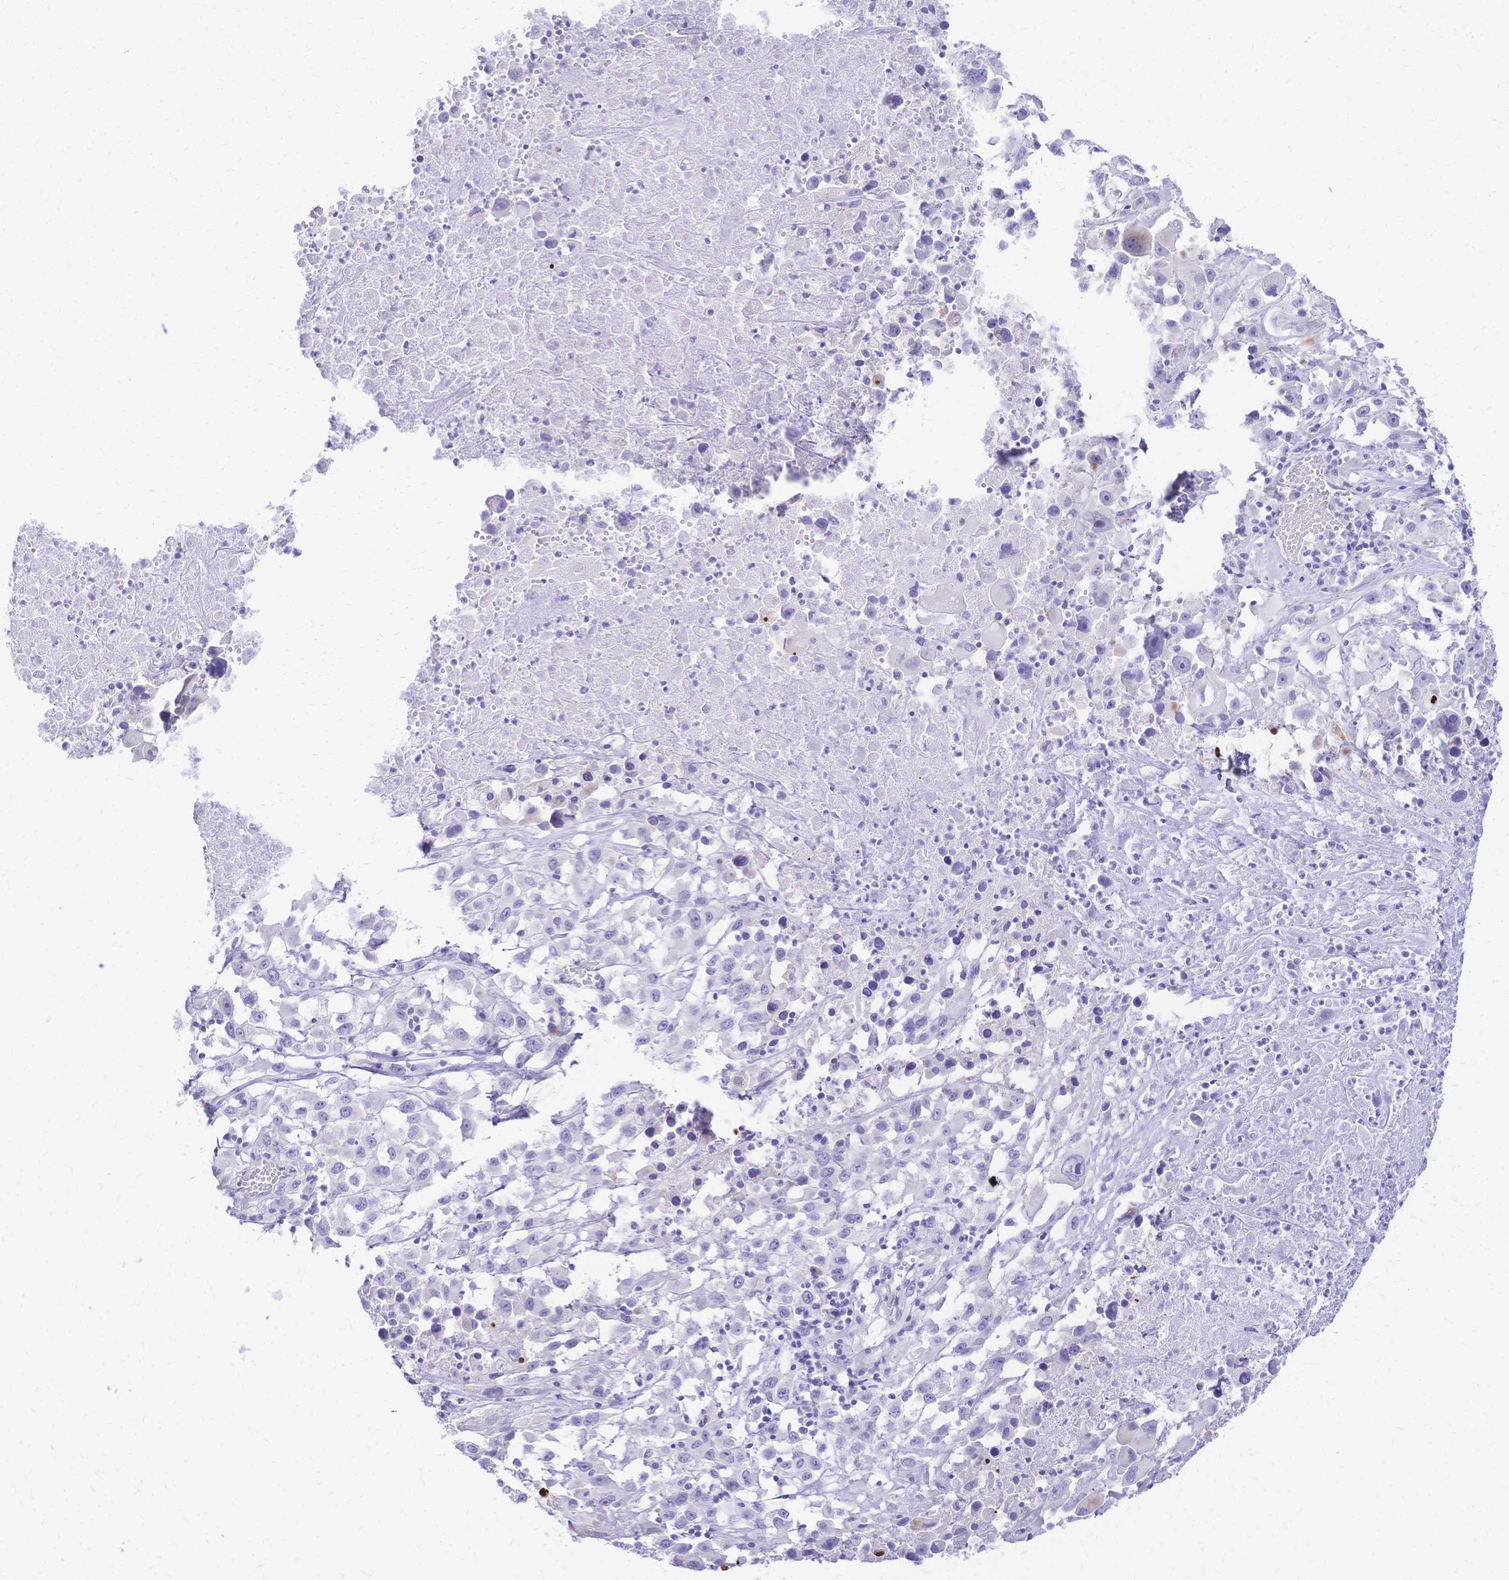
{"staining": {"intensity": "negative", "quantity": "none", "location": "none"}, "tissue": "melanoma", "cell_type": "Tumor cells", "image_type": "cancer", "snomed": [{"axis": "morphology", "description": "Malignant melanoma, Metastatic site"}, {"axis": "topography", "description": "Soft tissue"}], "caption": "The histopathology image demonstrates no significant staining in tumor cells of malignant melanoma (metastatic site).", "gene": "GRB7", "patient": {"sex": "male", "age": 50}}